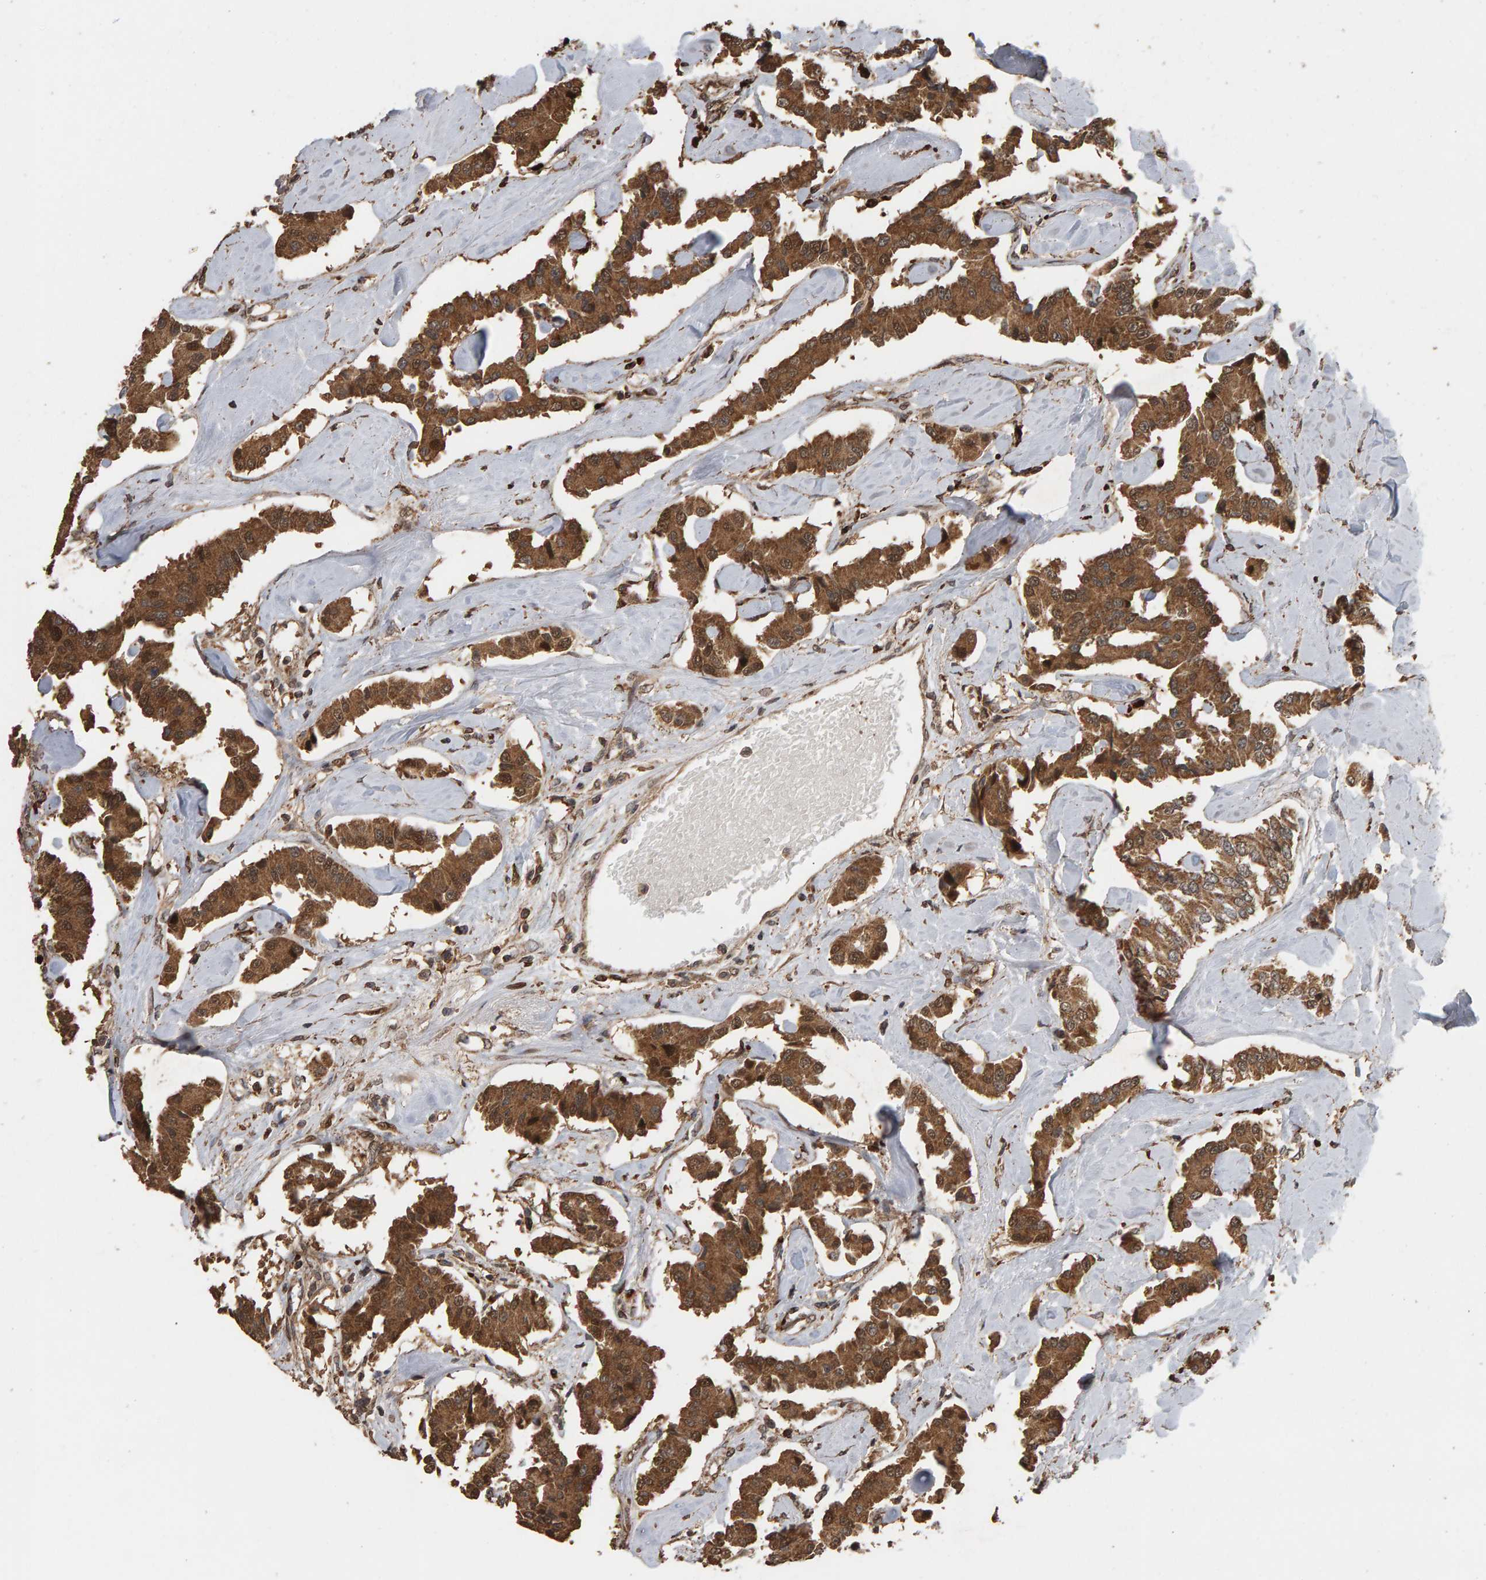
{"staining": {"intensity": "moderate", "quantity": ">75%", "location": "cytoplasmic/membranous,nuclear"}, "tissue": "carcinoid", "cell_type": "Tumor cells", "image_type": "cancer", "snomed": [{"axis": "morphology", "description": "Carcinoid, malignant, NOS"}, {"axis": "topography", "description": "Pancreas"}], "caption": "There is medium levels of moderate cytoplasmic/membranous and nuclear expression in tumor cells of carcinoid, as demonstrated by immunohistochemical staining (brown color).", "gene": "GSTK1", "patient": {"sex": "male", "age": 41}}